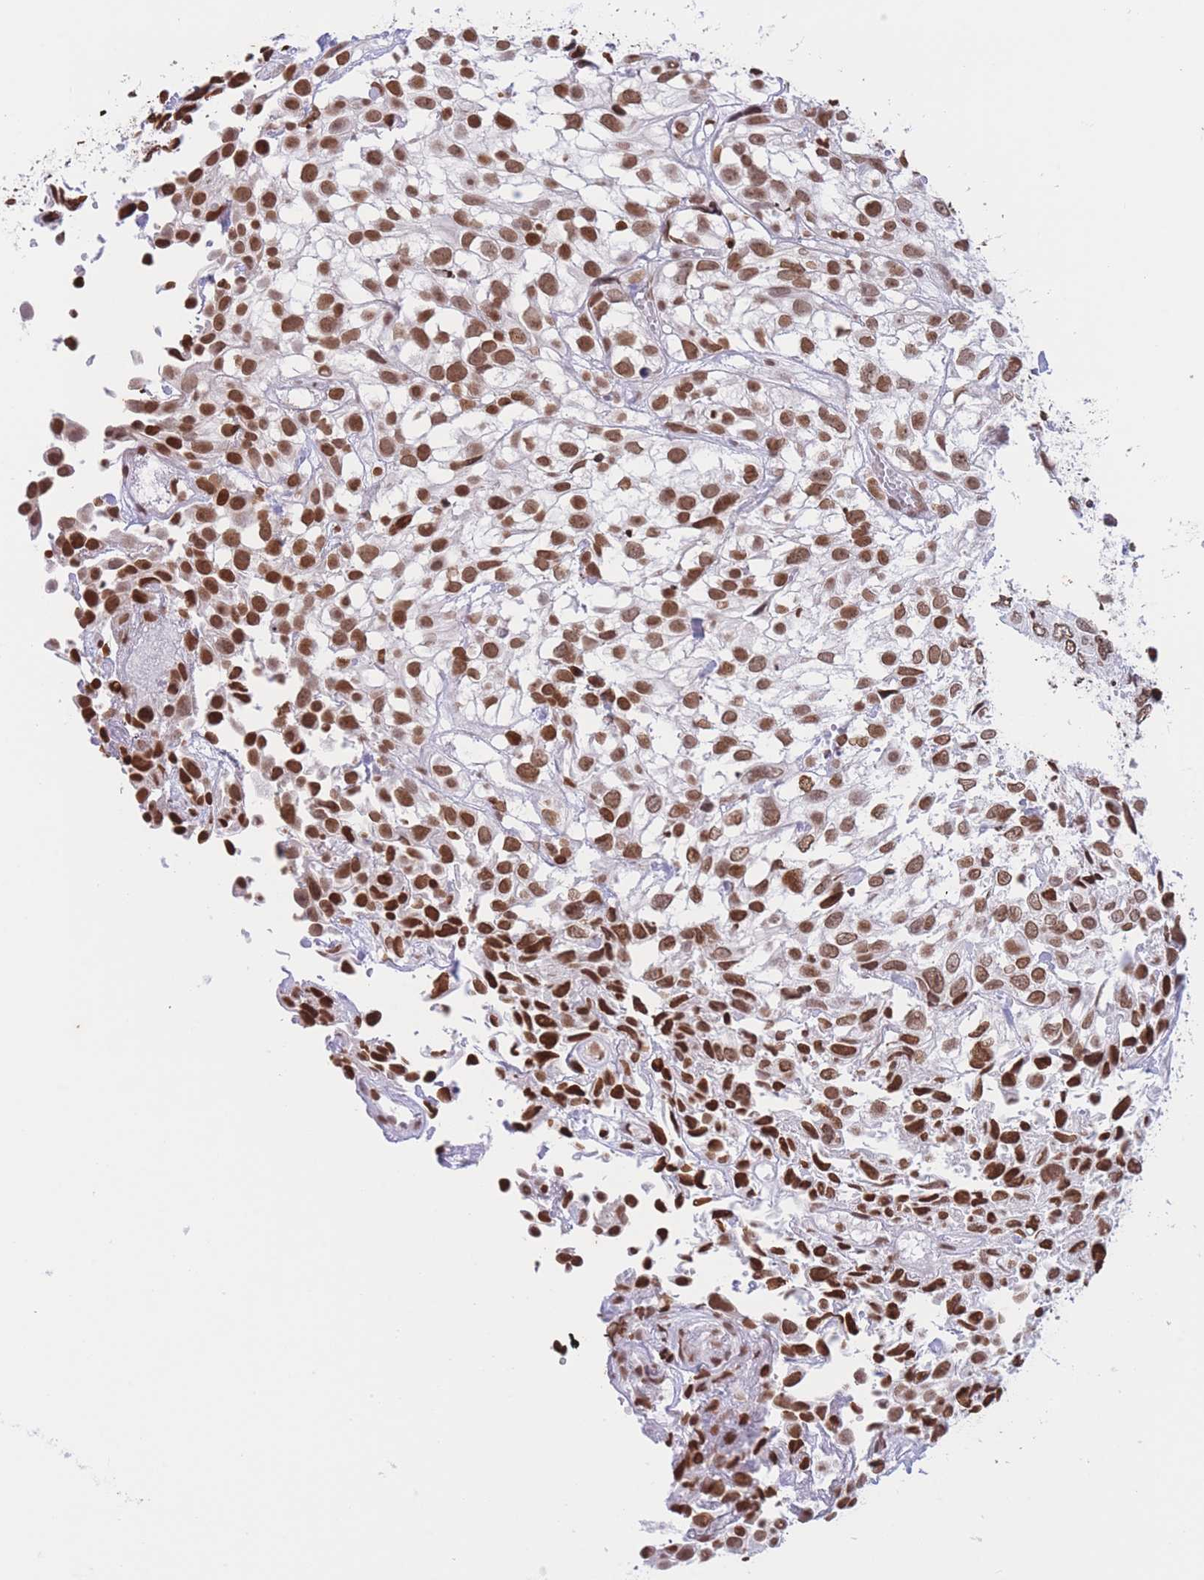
{"staining": {"intensity": "moderate", "quantity": ">75%", "location": "nuclear"}, "tissue": "urothelial cancer", "cell_type": "Tumor cells", "image_type": "cancer", "snomed": [{"axis": "morphology", "description": "Urothelial carcinoma, High grade"}, {"axis": "topography", "description": "Urinary bladder"}], "caption": "Immunohistochemical staining of human urothelial cancer demonstrates medium levels of moderate nuclear expression in approximately >75% of tumor cells.", "gene": "H2BC11", "patient": {"sex": "male", "age": 56}}